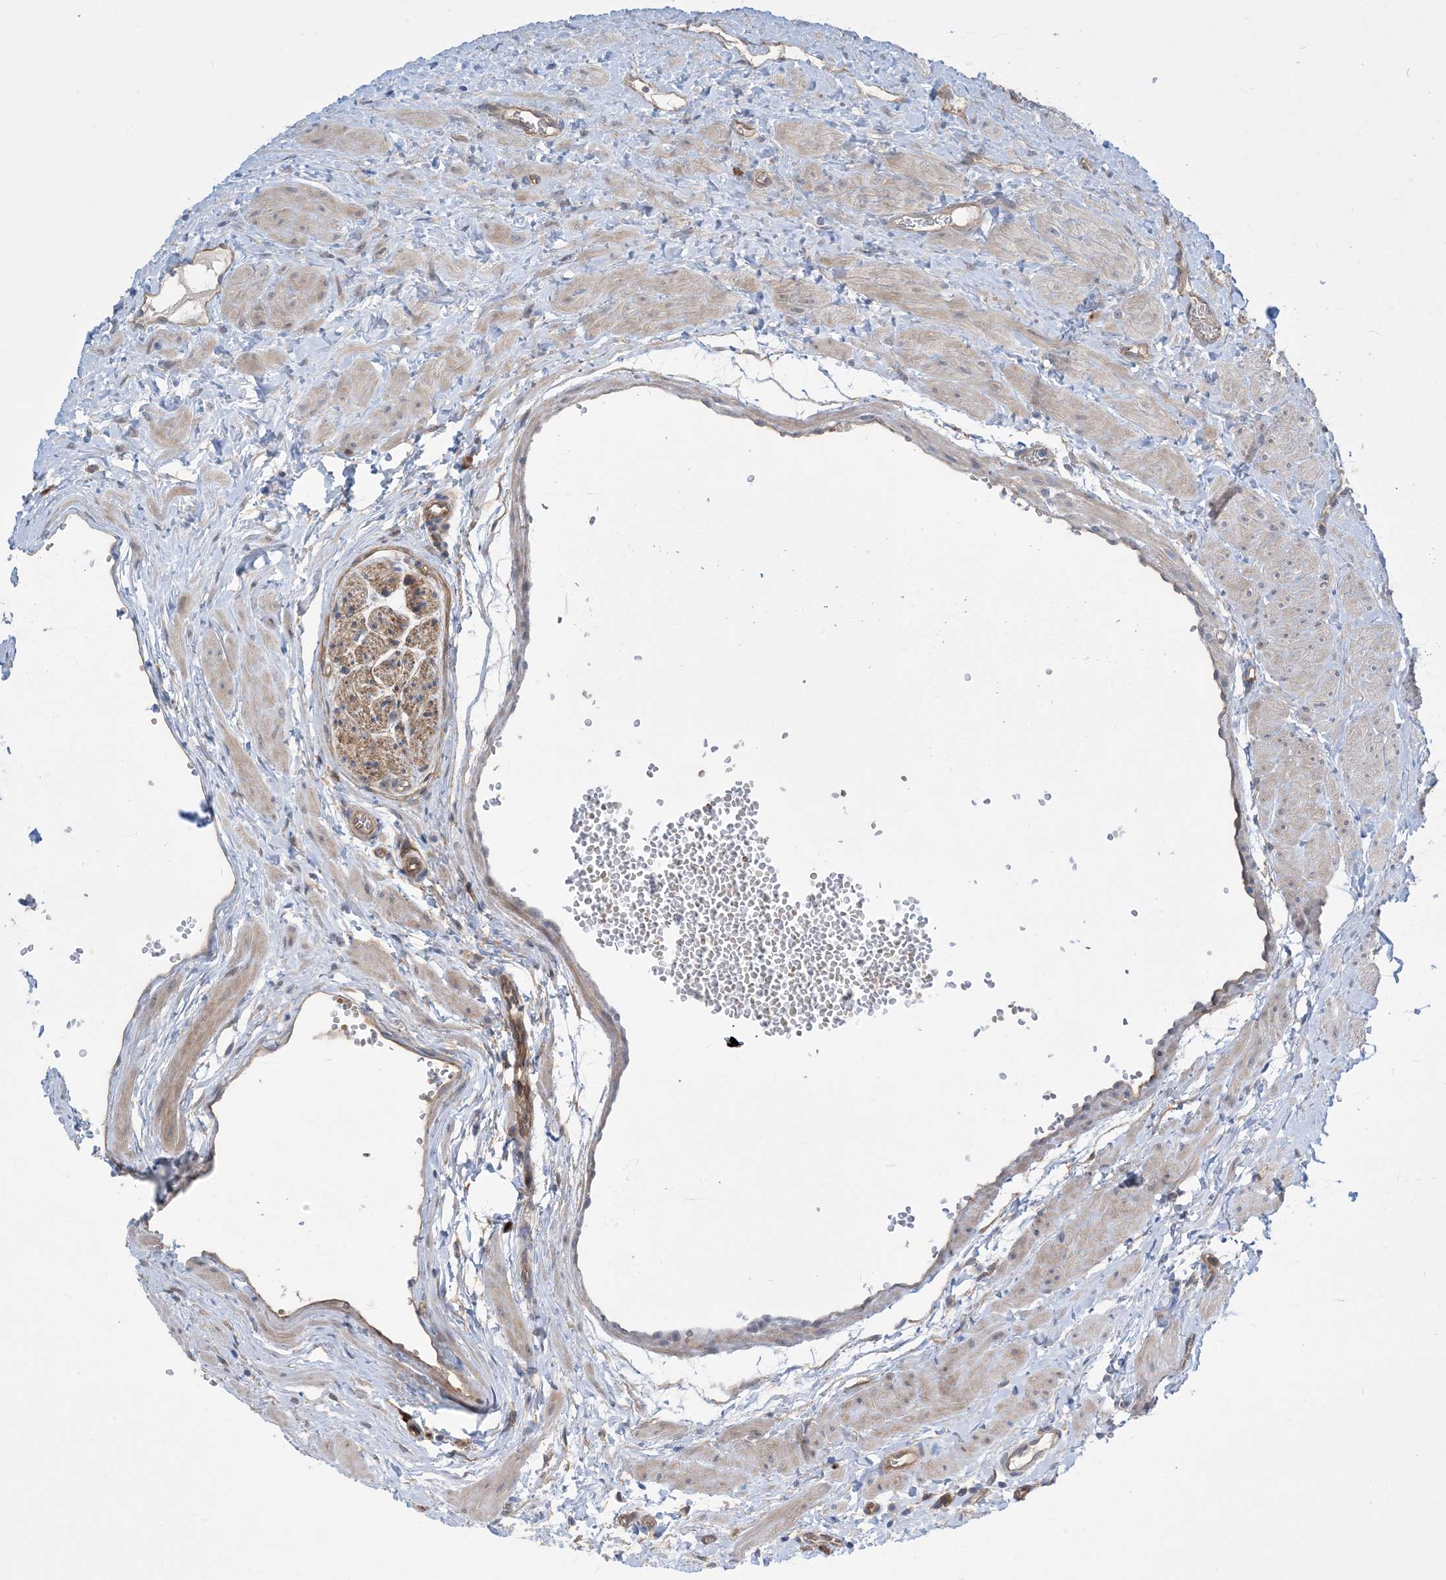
{"staining": {"intensity": "weak", "quantity": "<25%", "location": "cytoplasmic/membranous"}, "tissue": "ovary", "cell_type": "Ovarian stroma cells", "image_type": "normal", "snomed": [{"axis": "morphology", "description": "Normal tissue, NOS"}, {"axis": "morphology", "description": "Cyst, NOS"}, {"axis": "topography", "description": "Ovary"}], "caption": "Immunohistochemistry photomicrograph of unremarkable human ovary stained for a protein (brown), which shows no positivity in ovarian stroma cells.", "gene": "AOC1", "patient": {"sex": "female", "age": 33}}